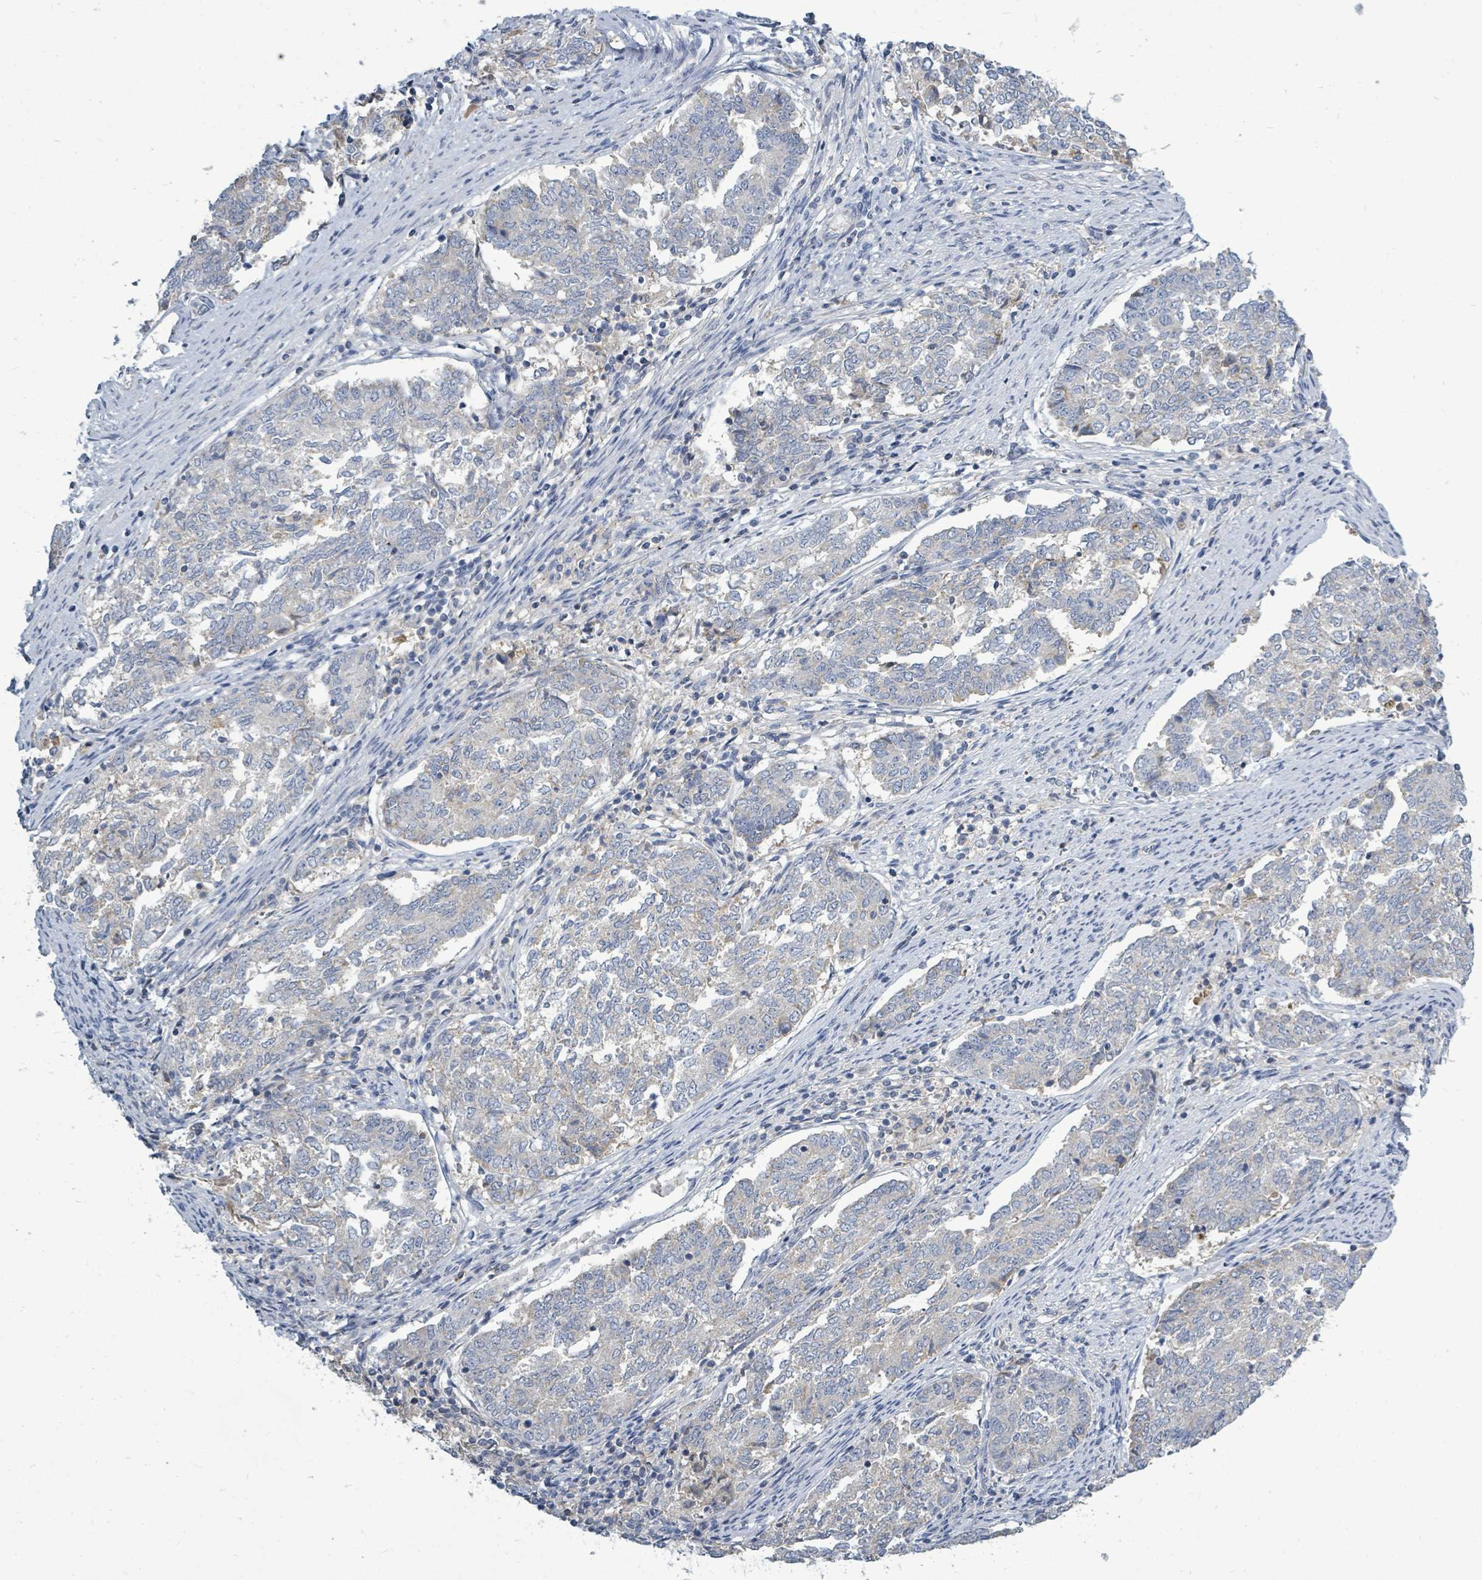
{"staining": {"intensity": "negative", "quantity": "none", "location": "none"}, "tissue": "endometrial cancer", "cell_type": "Tumor cells", "image_type": "cancer", "snomed": [{"axis": "morphology", "description": "Adenocarcinoma, NOS"}, {"axis": "topography", "description": "Endometrium"}], "caption": "A photomicrograph of endometrial adenocarcinoma stained for a protein displays no brown staining in tumor cells.", "gene": "SLC25A23", "patient": {"sex": "female", "age": 80}}